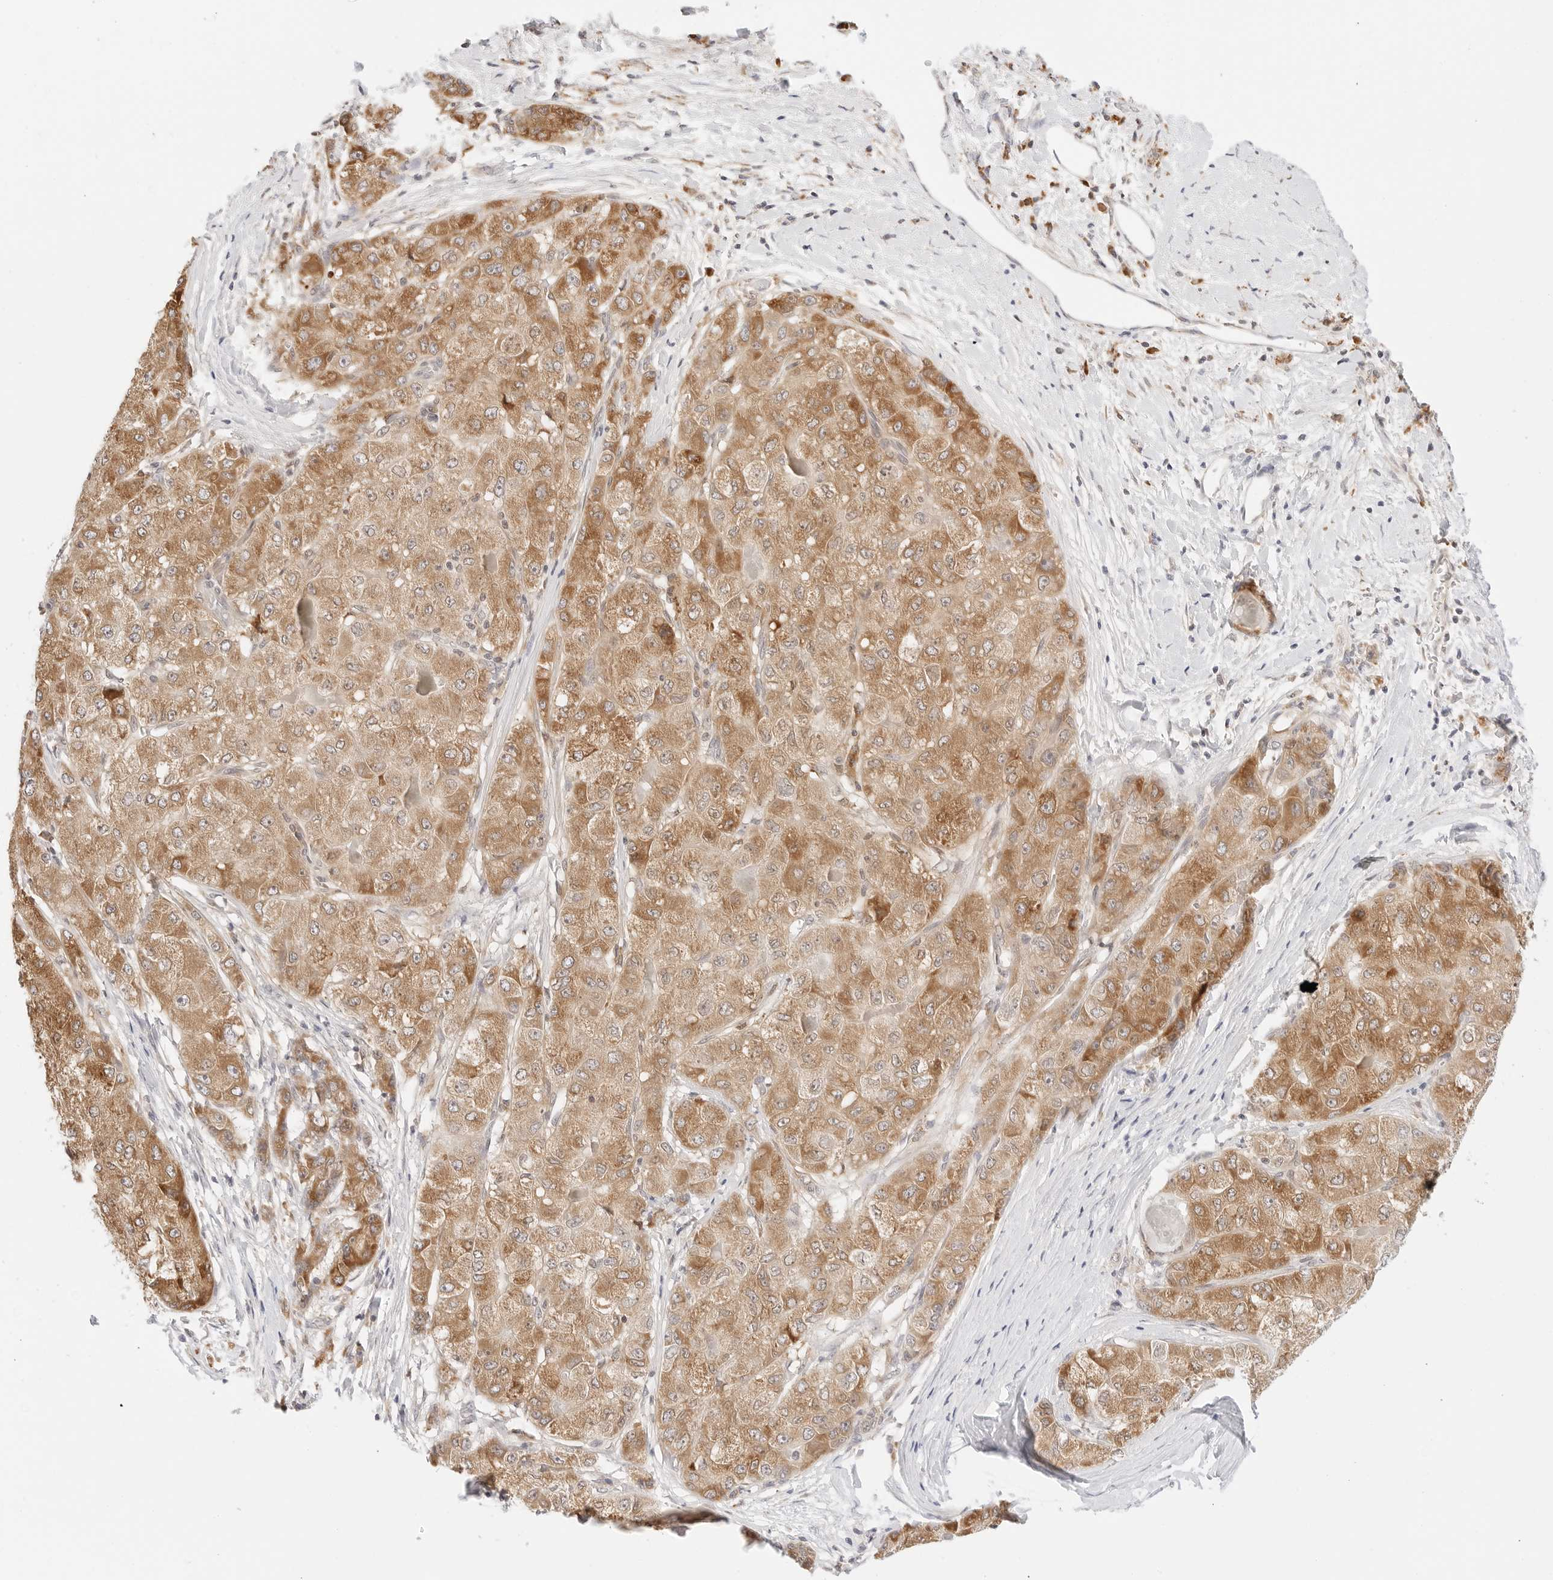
{"staining": {"intensity": "moderate", "quantity": ">75%", "location": "cytoplasmic/membranous"}, "tissue": "liver cancer", "cell_type": "Tumor cells", "image_type": "cancer", "snomed": [{"axis": "morphology", "description": "Carcinoma, Hepatocellular, NOS"}, {"axis": "topography", "description": "Liver"}], "caption": "Liver hepatocellular carcinoma was stained to show a protein in brown. There is medium levels of moderate cytoplasmic/membranous expression in about >75% of tumor cells. (brown staining indicates protein expression, while blue staining denotes nuclei).", "gene": "ERO1B", "patient": {"sex": "male", "age": 80}}